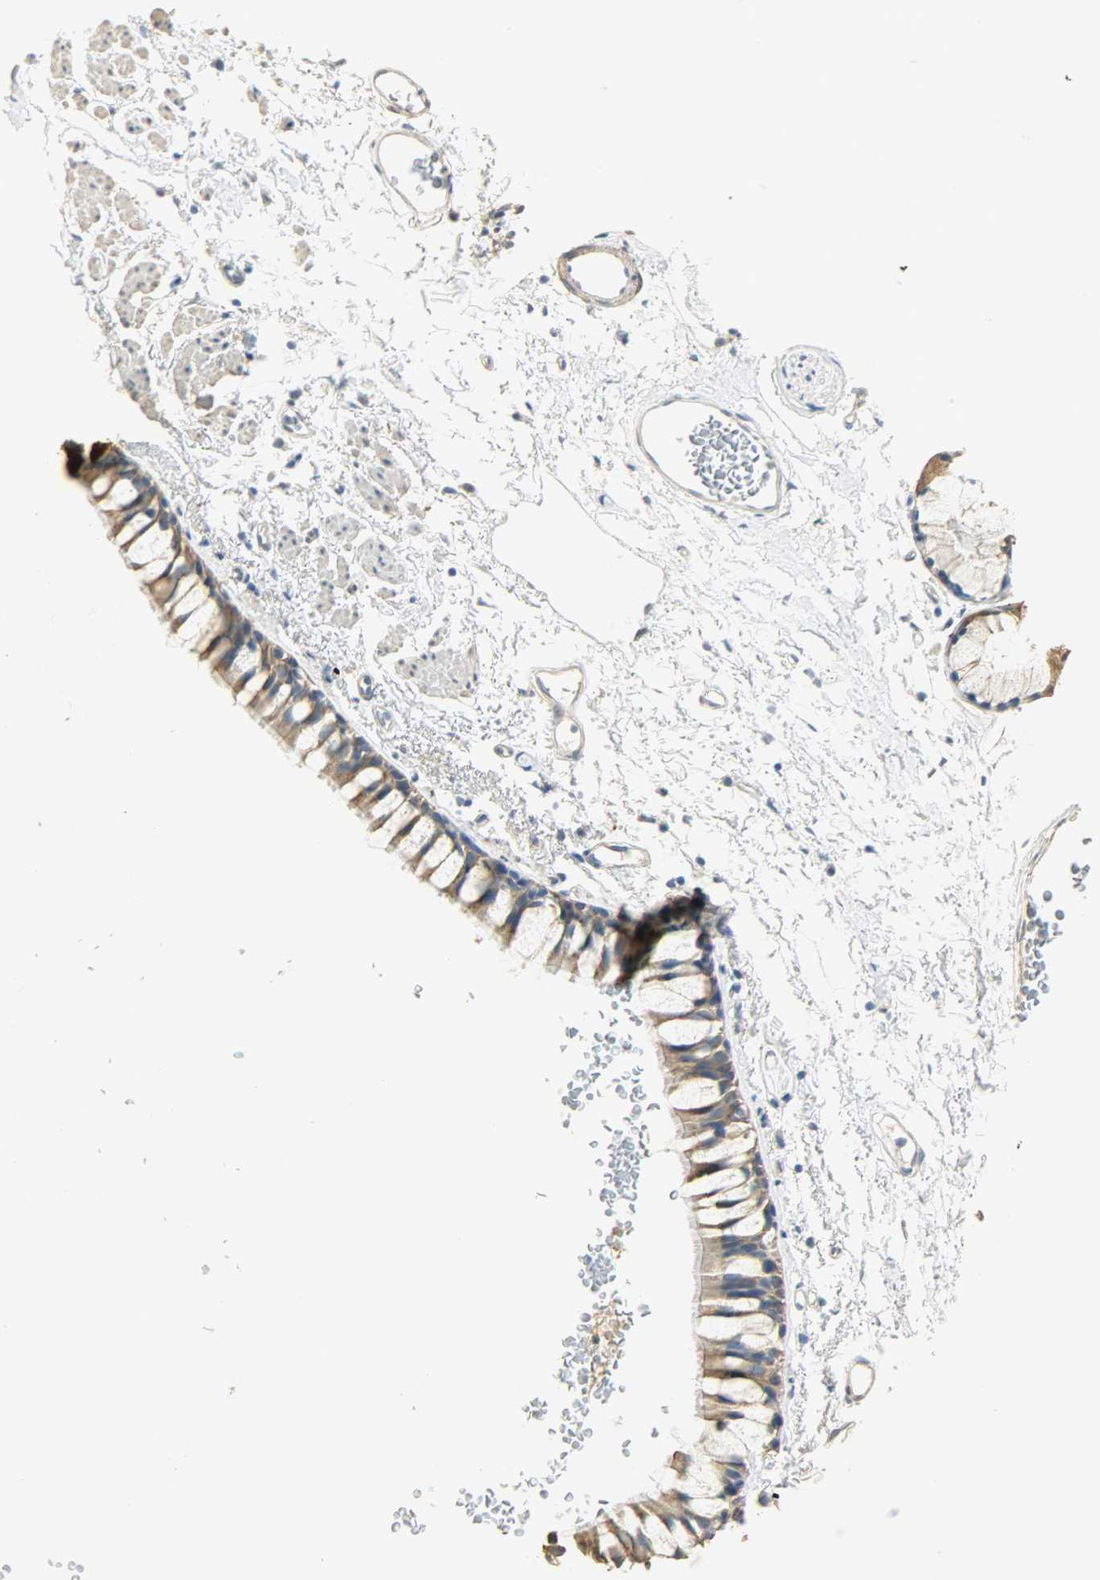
{"staining": {"intensity": "moderate", "quantity": ">75%", "location": "cytoplasmic/membranous"}, "tissue": "bronchus", "cell_type": "Respiratory epithelial cells", "image_type": "normal", "snomed": [{"axis": "morphology", "description": "Normal tissue, NOS"}, {"axis": "topography", "description": "Bronchus"}], "caption": "This image demonstrates immunohistochemistry (IHC) staining of unremarkable bronchus, with medium moderate cytoplasmic/membranous expression in approximately >75% of respiratory epithelial cells.", "gene": "USP13", "patient": {"sex": "female", "age": 73}}